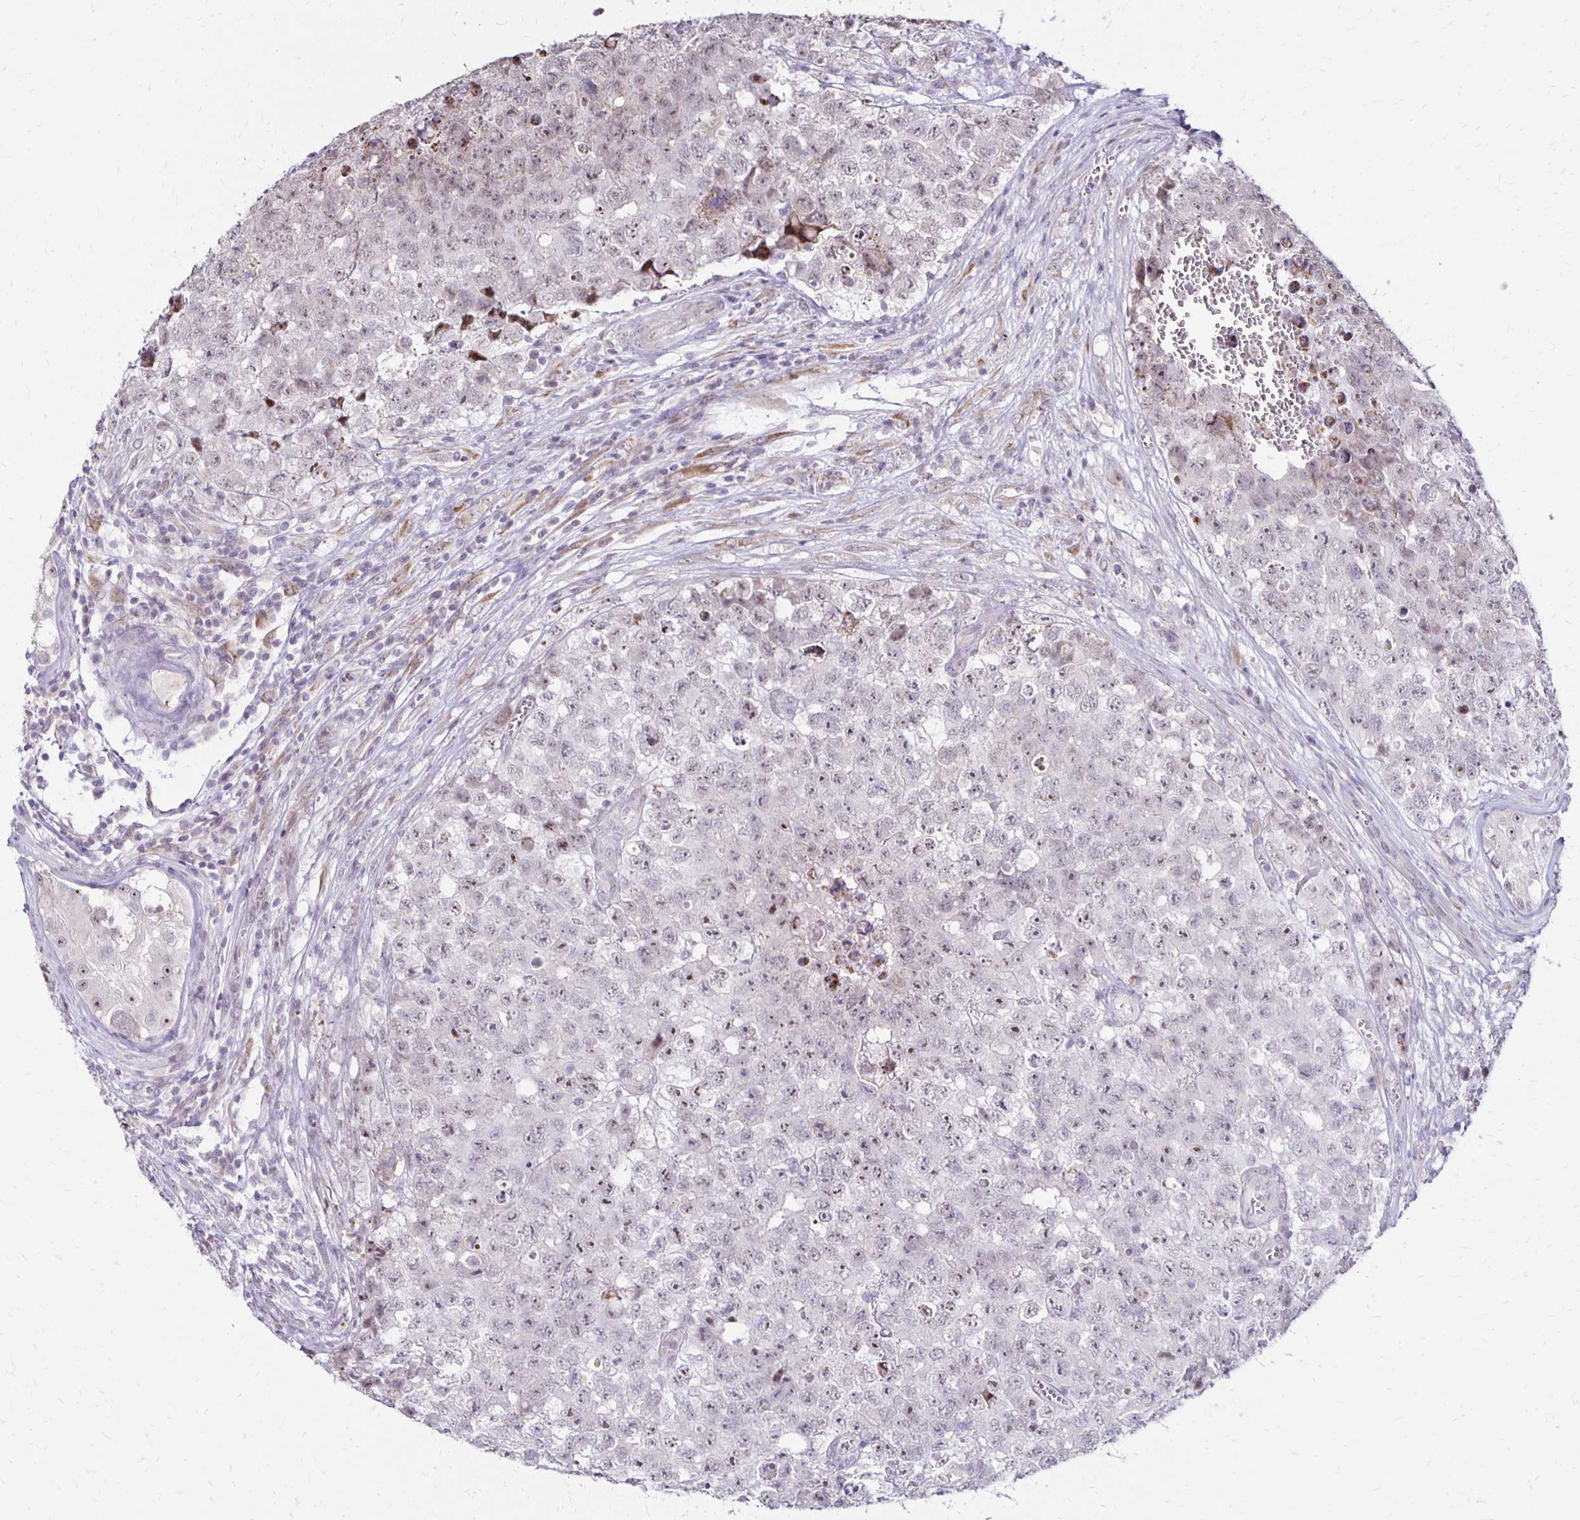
{"staining": {"intensity": "moderate", "quantity": "<25%", "location": "nuclear"}, "tissue": "testis cancer", "cell_type": "Tumor cells", "image_type": "cancer", "snomed": [{"axis": "morphology", "description": "Carcinoma, Embryonal, NOS"}, {"axis": "topography", "description": "Testis"}], "caption": "Brown immunohistochemical staining in testis cancer displays moderate nuclear positivity in approximately <25% of tumor cells. The staining was performed using DAB (3,3'-diaminobenzidine), with brown indicating positive protein expression. Nuclei are stained blue with hematoxylin.", "gene": "DAGLA", "patient": {"sex": "male", "age": 18}}